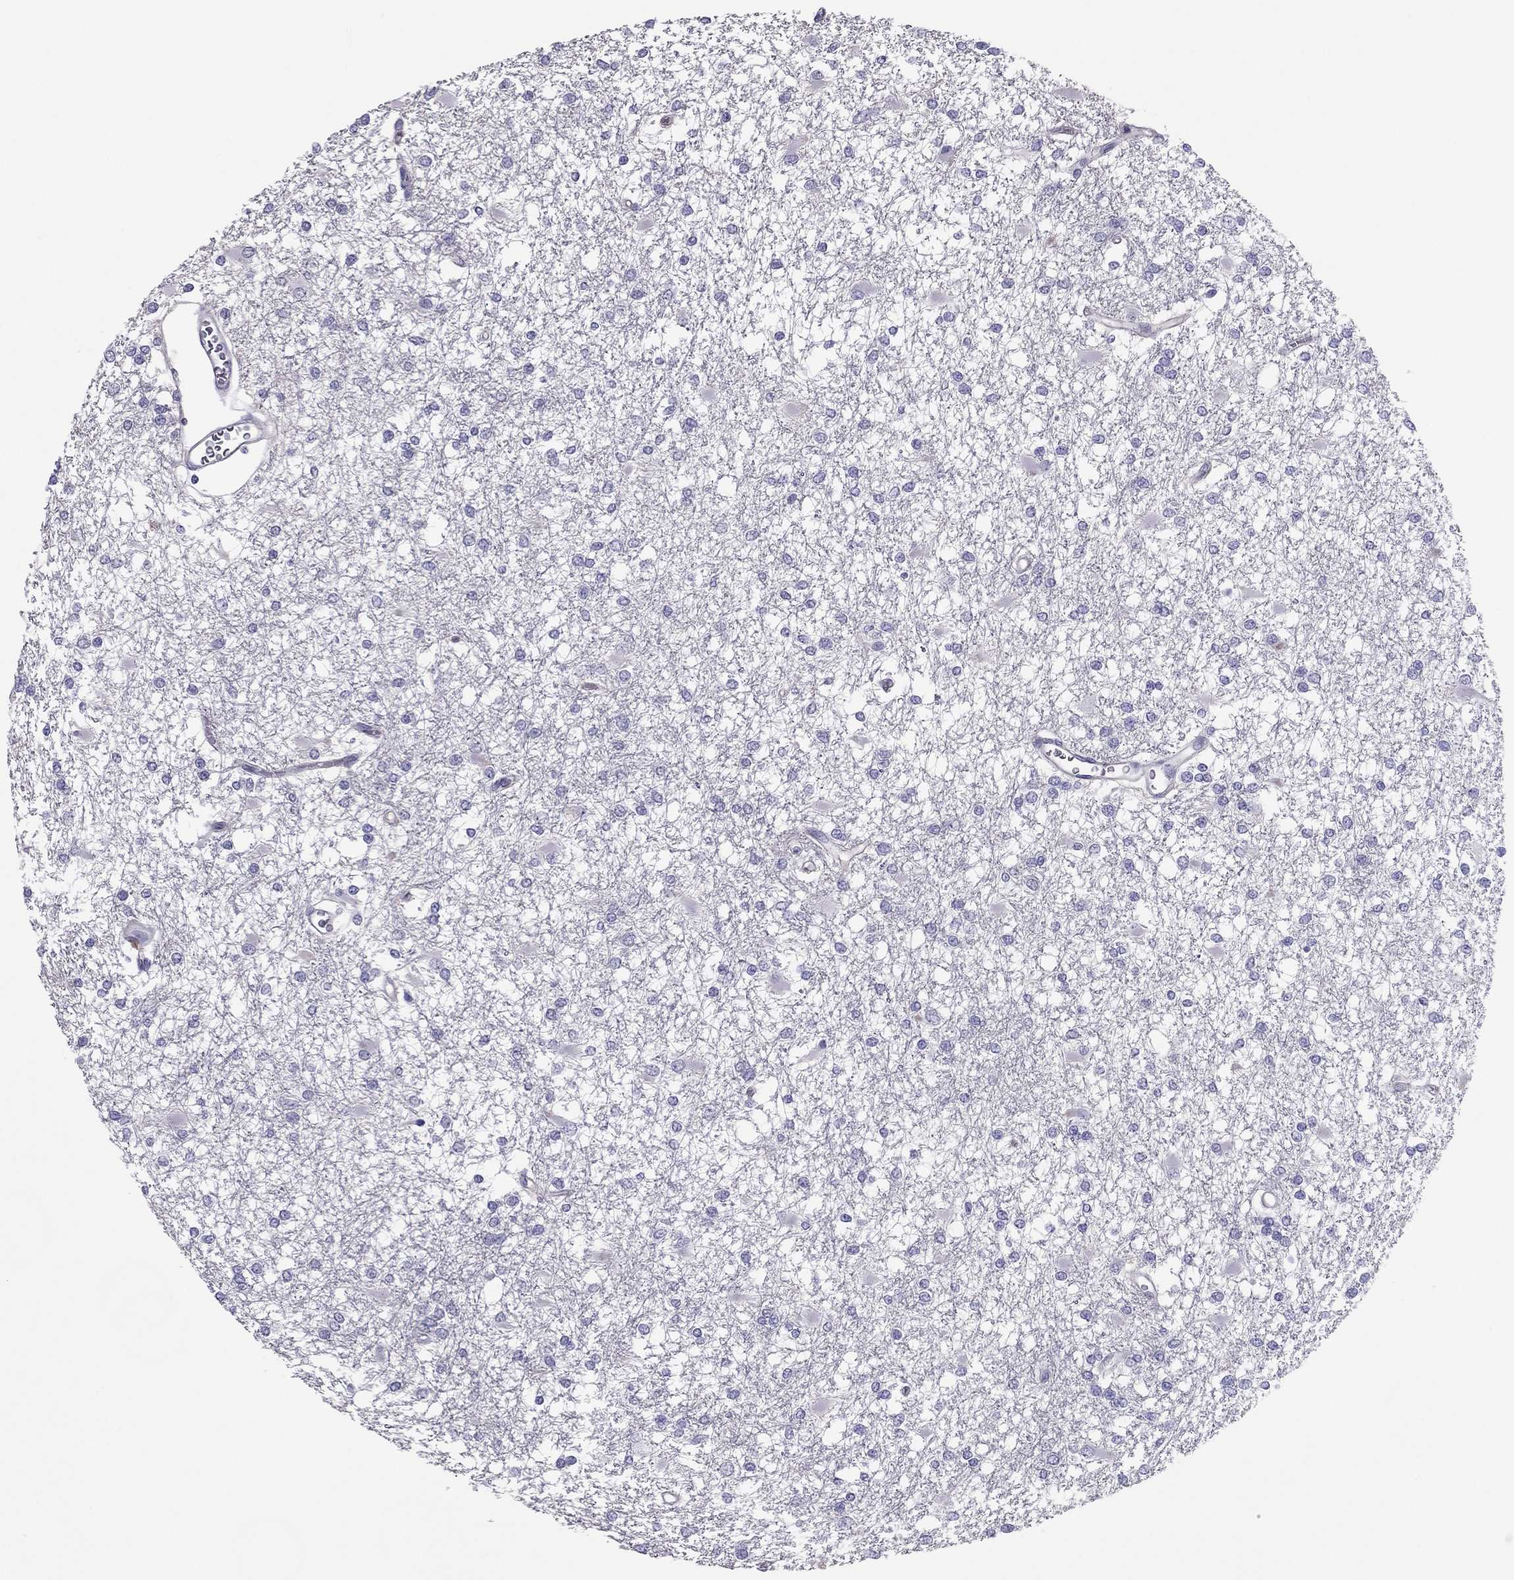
{"staining": {"intensity": "negative", "quantity": "none", "location": "none"}, "tissue": "glioma", "cell_type": "Tumor cells", "image_type": "cancer", "snomed": [{"axis": "morphology", "description": "Glioma, malignant, High grade"}, {"axis": "topography", "description": "Cerebral cortex"}], "caption": "IHC histopathology image of neoplastic tissue: human malignant glioma (high-grade) stained with DAB (3,3'-diaminobenzidine) displays no significant protein expression in tumor cells. (DAB immunohistochemistry (IHC), high magnification).", "gene": "PDE6A", "patient": {"sex": "male", "age": 79}}